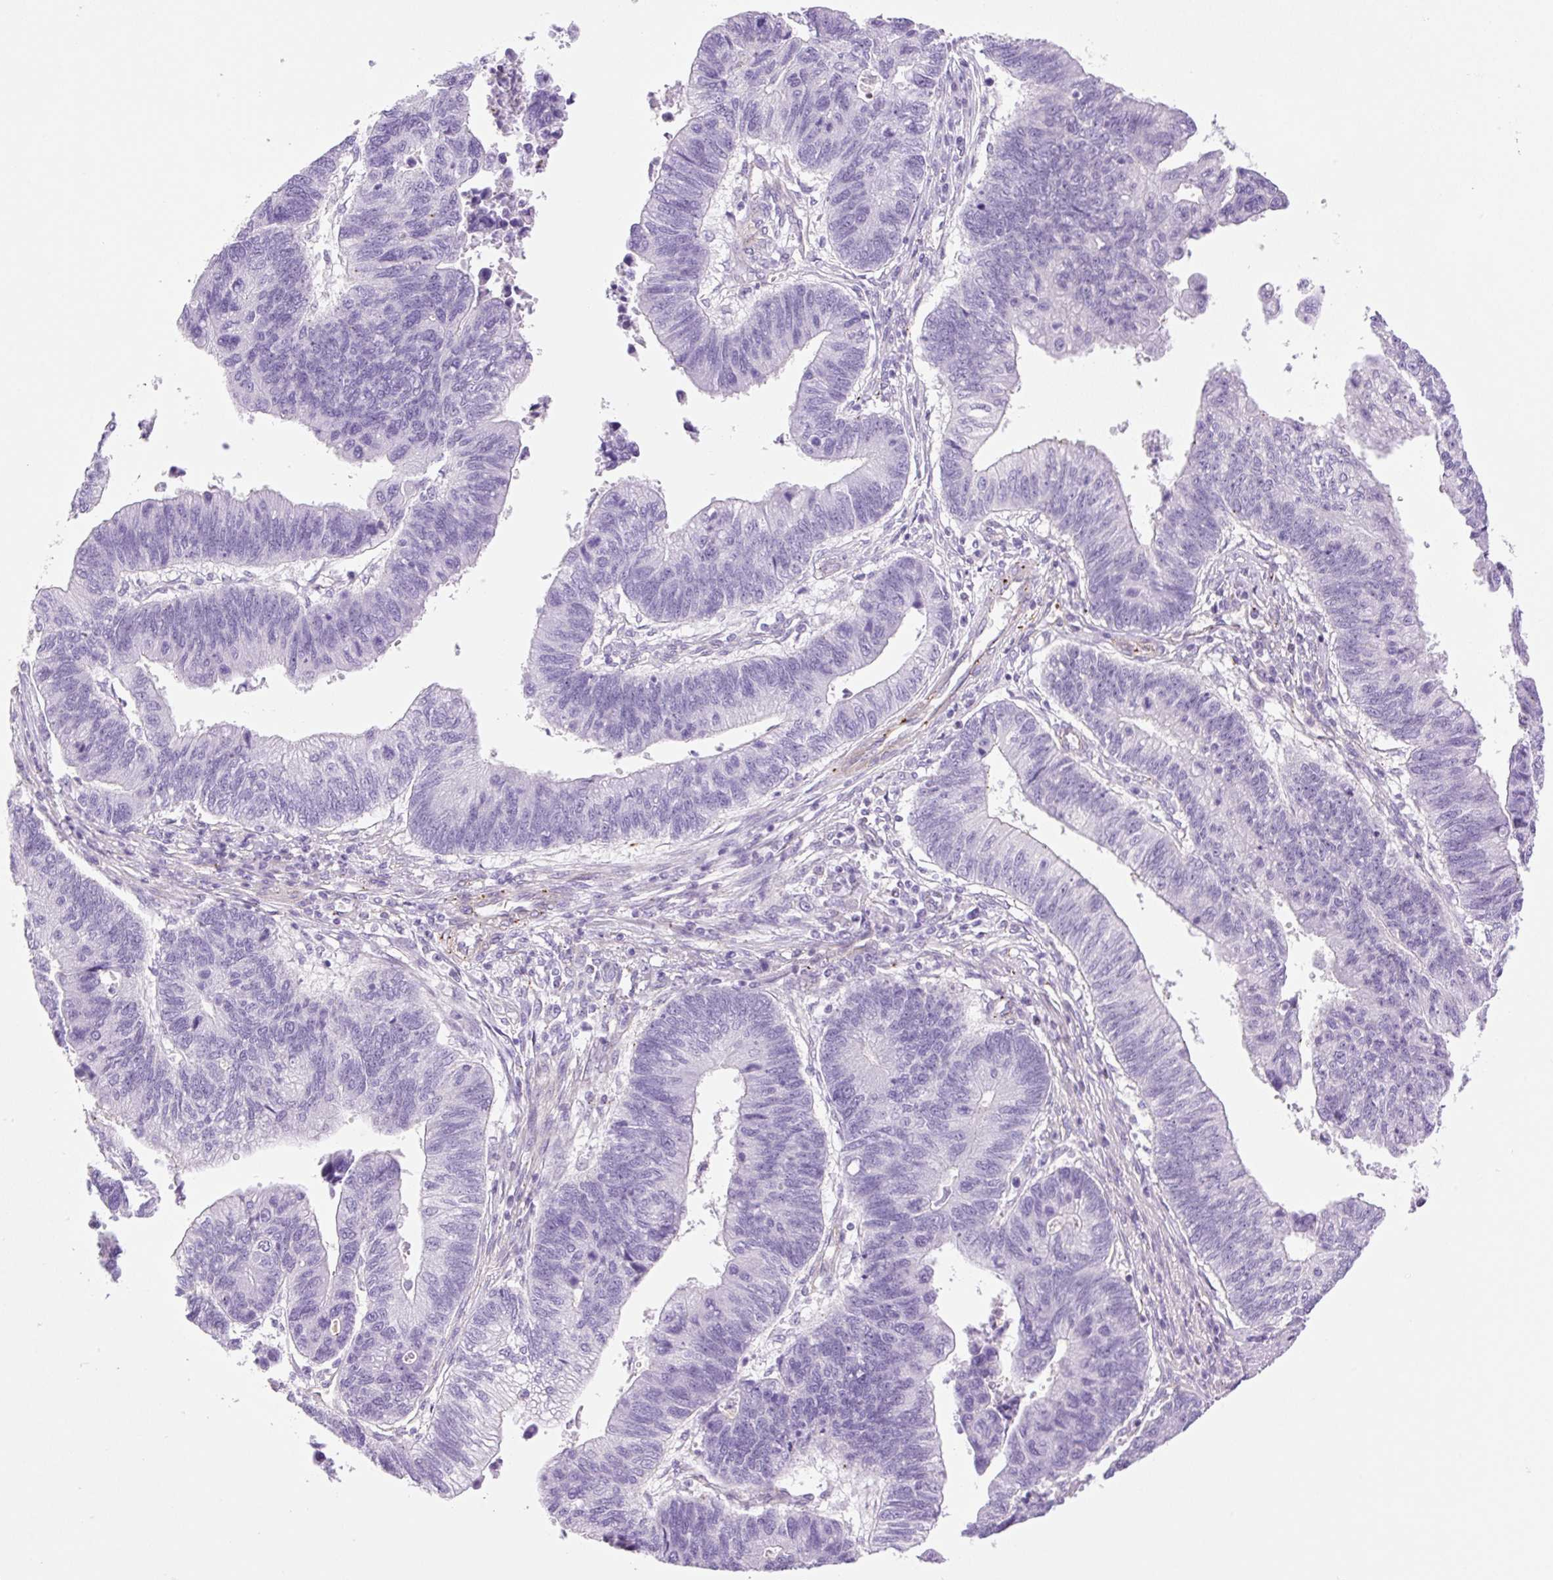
{"staining": {"intensity": "negative", "quantity": "none", "location": "none"}, "tissue": "stomach cancer", "cell_type": "Tumor cells", "image_type": "cancer", "snomed": [{"axis": "morphology", "description": "Adenocarcinoma, NOS"}, {"axis": "topography", "description": "Stomach"}], "caption": "This is an IHC photomicrograph of human stomach cancer. There is no expression in tumor cells.", "gene": "EHD3", "patient": {"sex": "male", "age": 59}}